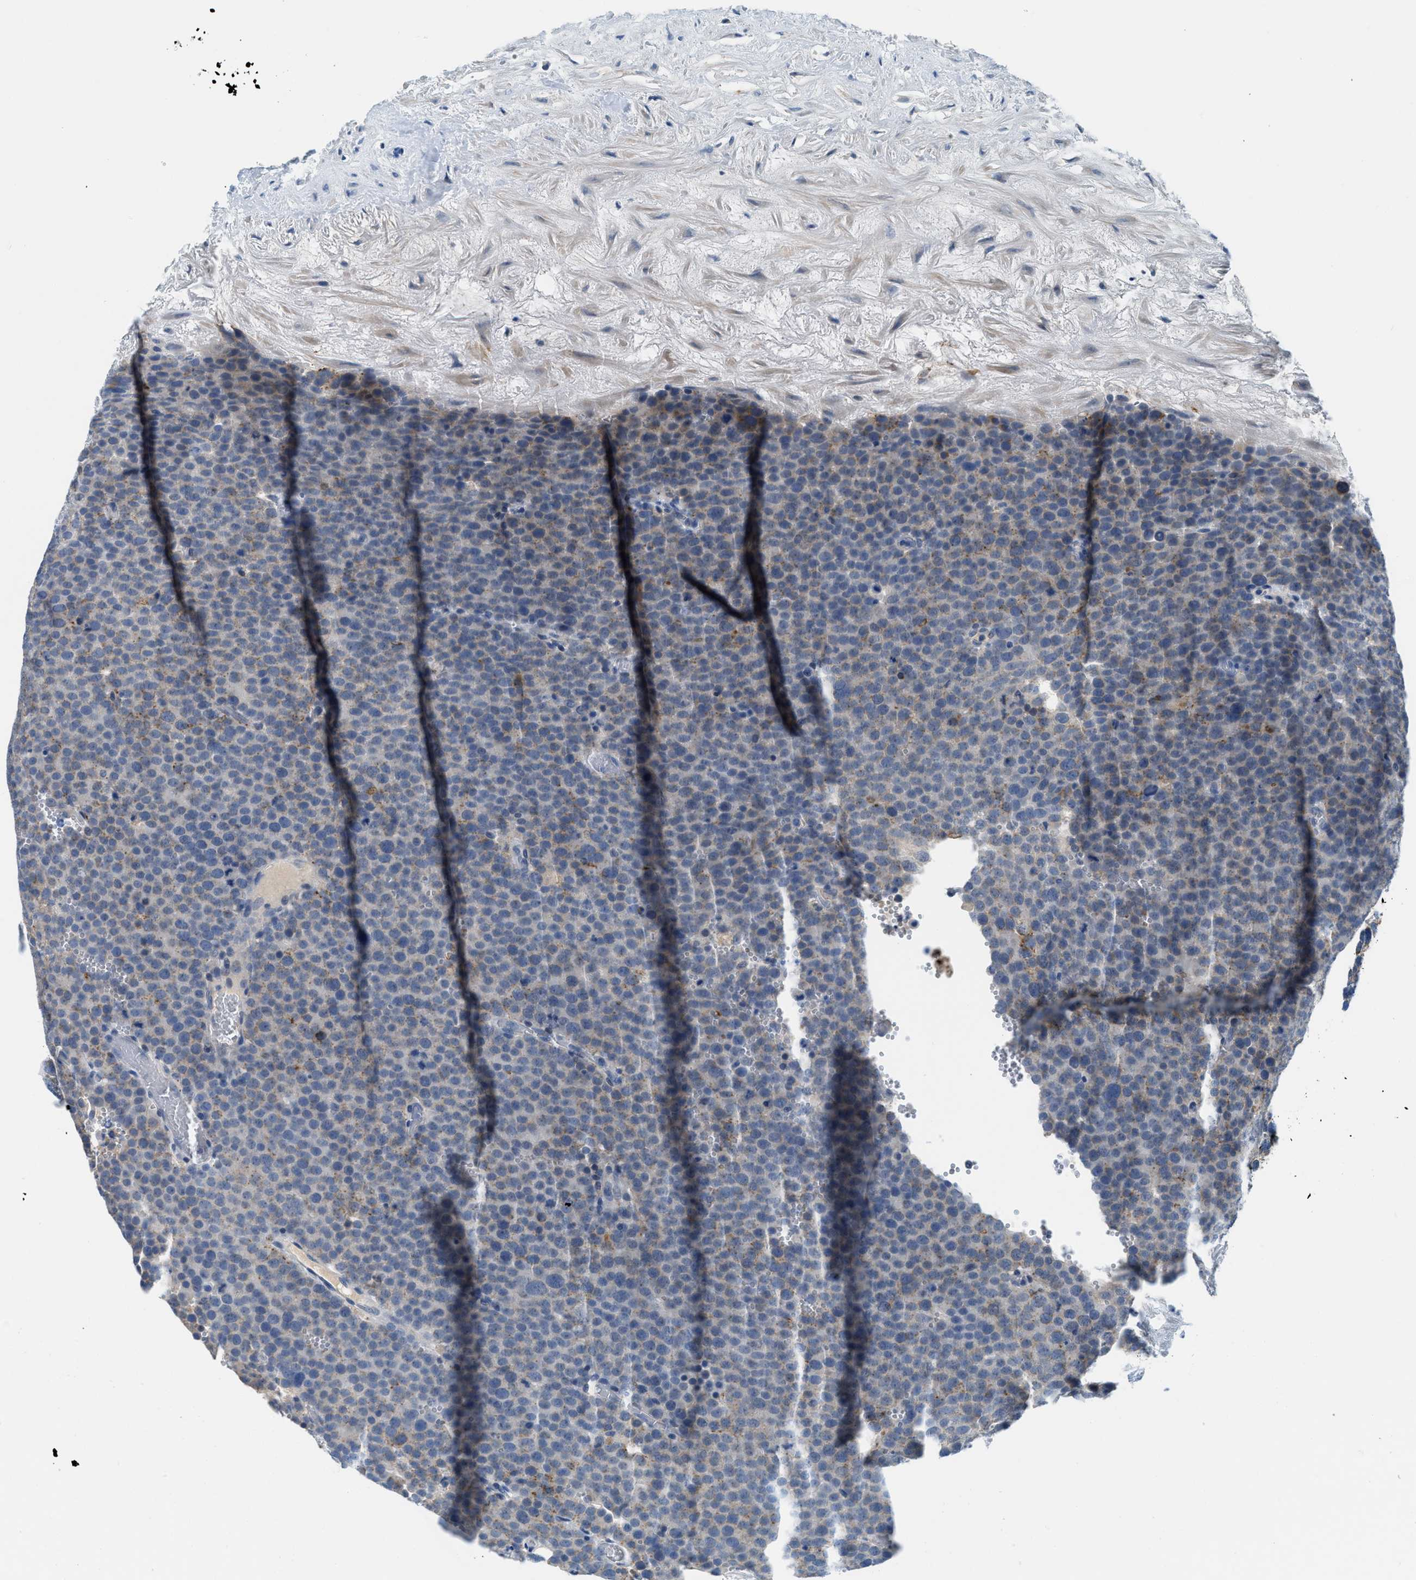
{"staining": {"intensity": "weak", "quantity": "25%-75%", "location": "cytoplasmic/membranous"}, "tissue": "testis cancer", "cell_type": "Tumor cells", "image_type": "cancer", "snomed": [{"axis": "morphology", "description": "Normal tissue, NOS"}, {"axis": "morphology", "description": "Seminoma, NOS"}, {"axis": "topography", "description": "Testis"}], "caption": "Testis seminoma stained for a protein (brown) demonstrates weak cytoplasmic/membranous positive staining in approximately 25%-75% of tumor cells.", "gene": "TSPAN3", "patient": {"sex": "male", "age": 71}}